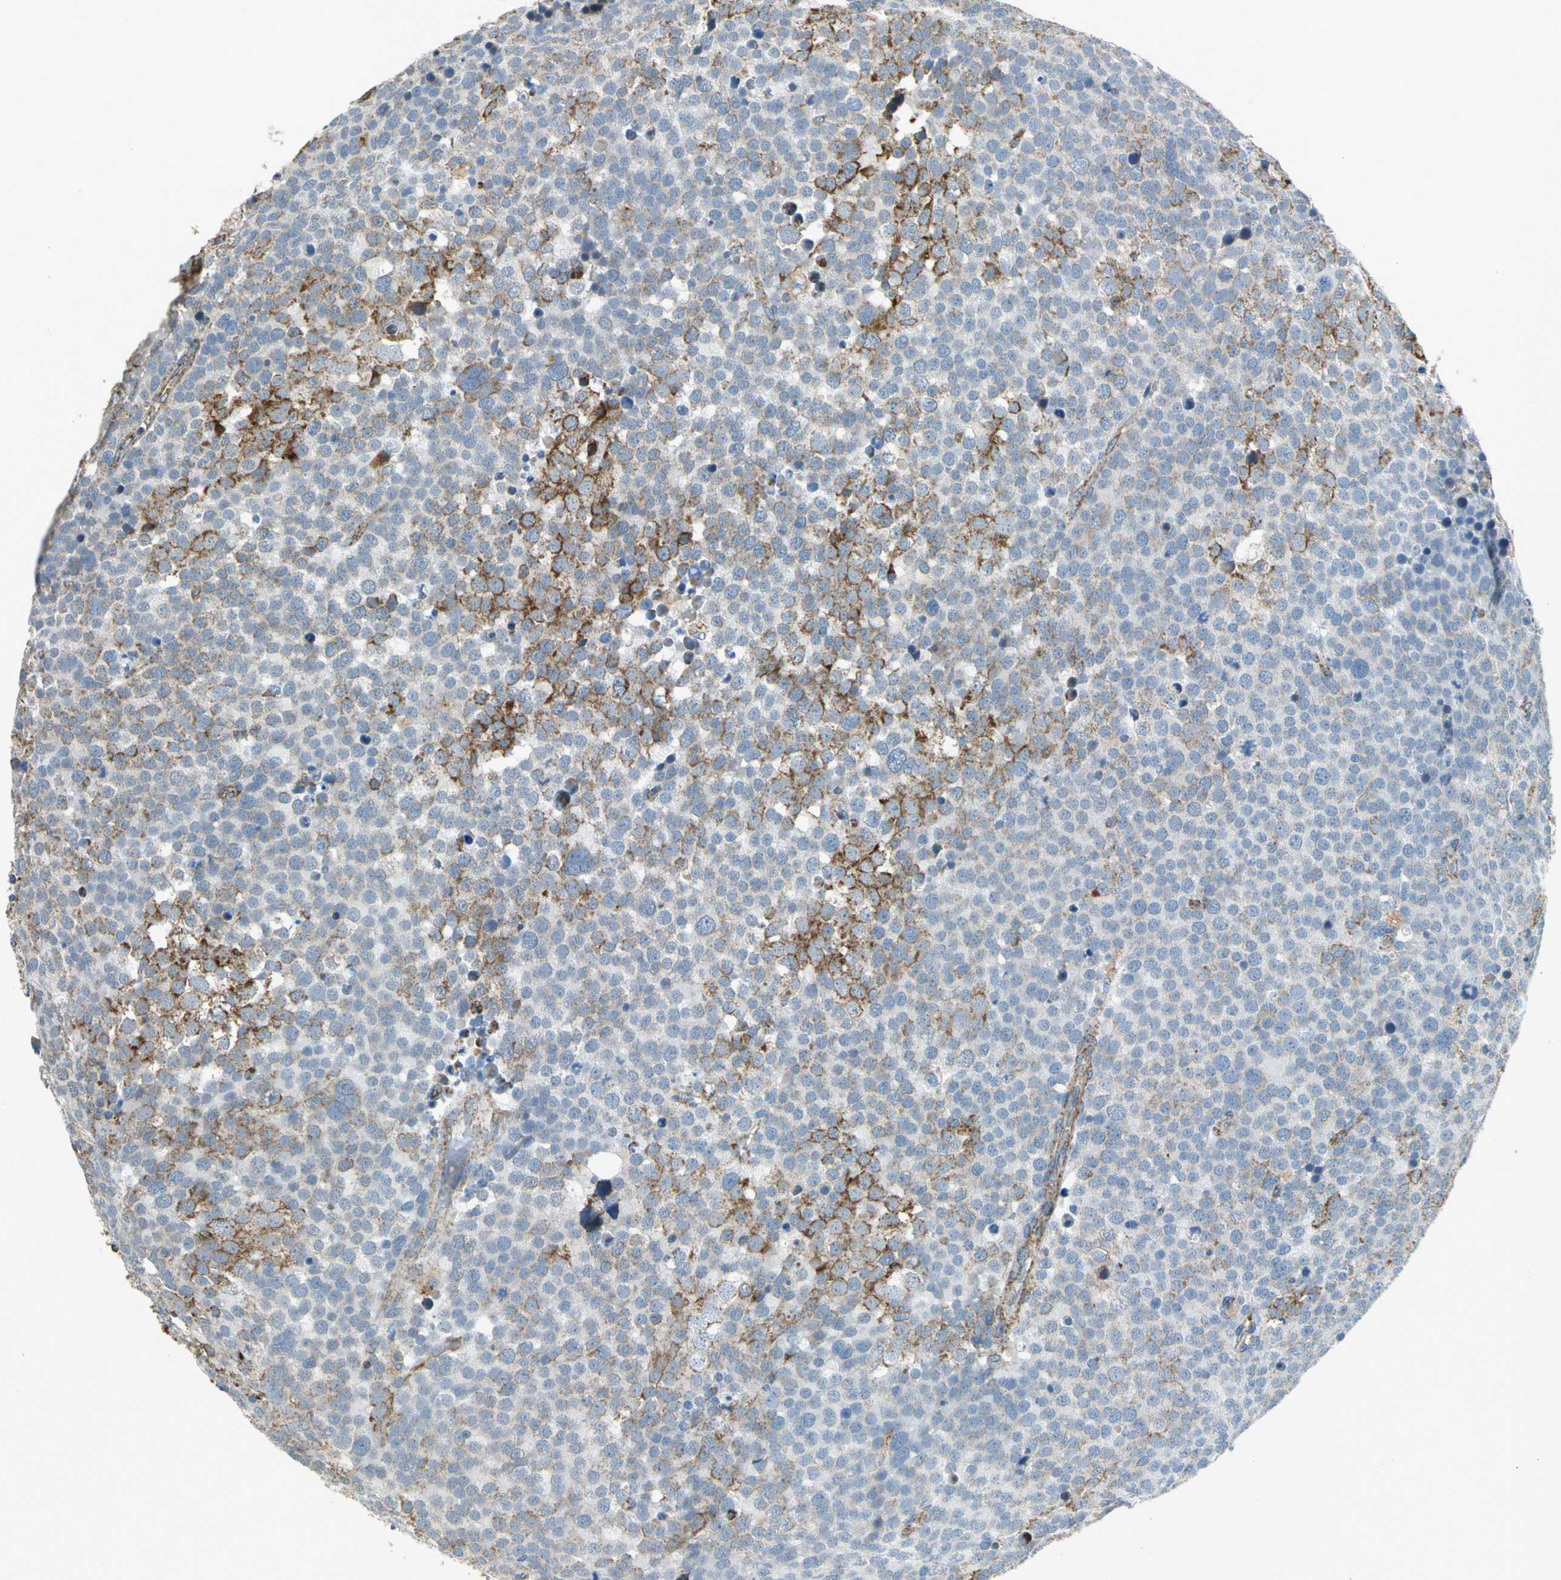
{"staining": {"intensity": "moderate", "quantity": "25%-75%", "location": "cytoplasmic/membranous"}, "tissue": "testis cancer", "cell_type": "Tumor cells", "image_type": "cancer", "snomed": [{"axis": "morphology", "description": "Seminoma, NOS"}, {"axis": "topography", "description": "Testis"}], "caption": "Testis cancer was stained to show a protein in brown. There is medium levels of moderate cytoplasmic/membranous staining in approximately 25%-75% of tumor cells. The protein is shown in brown color, while the nuclei are stained blue.", "gene": "NDUFB5", "patient": {"sex": "male", "age": 71}}